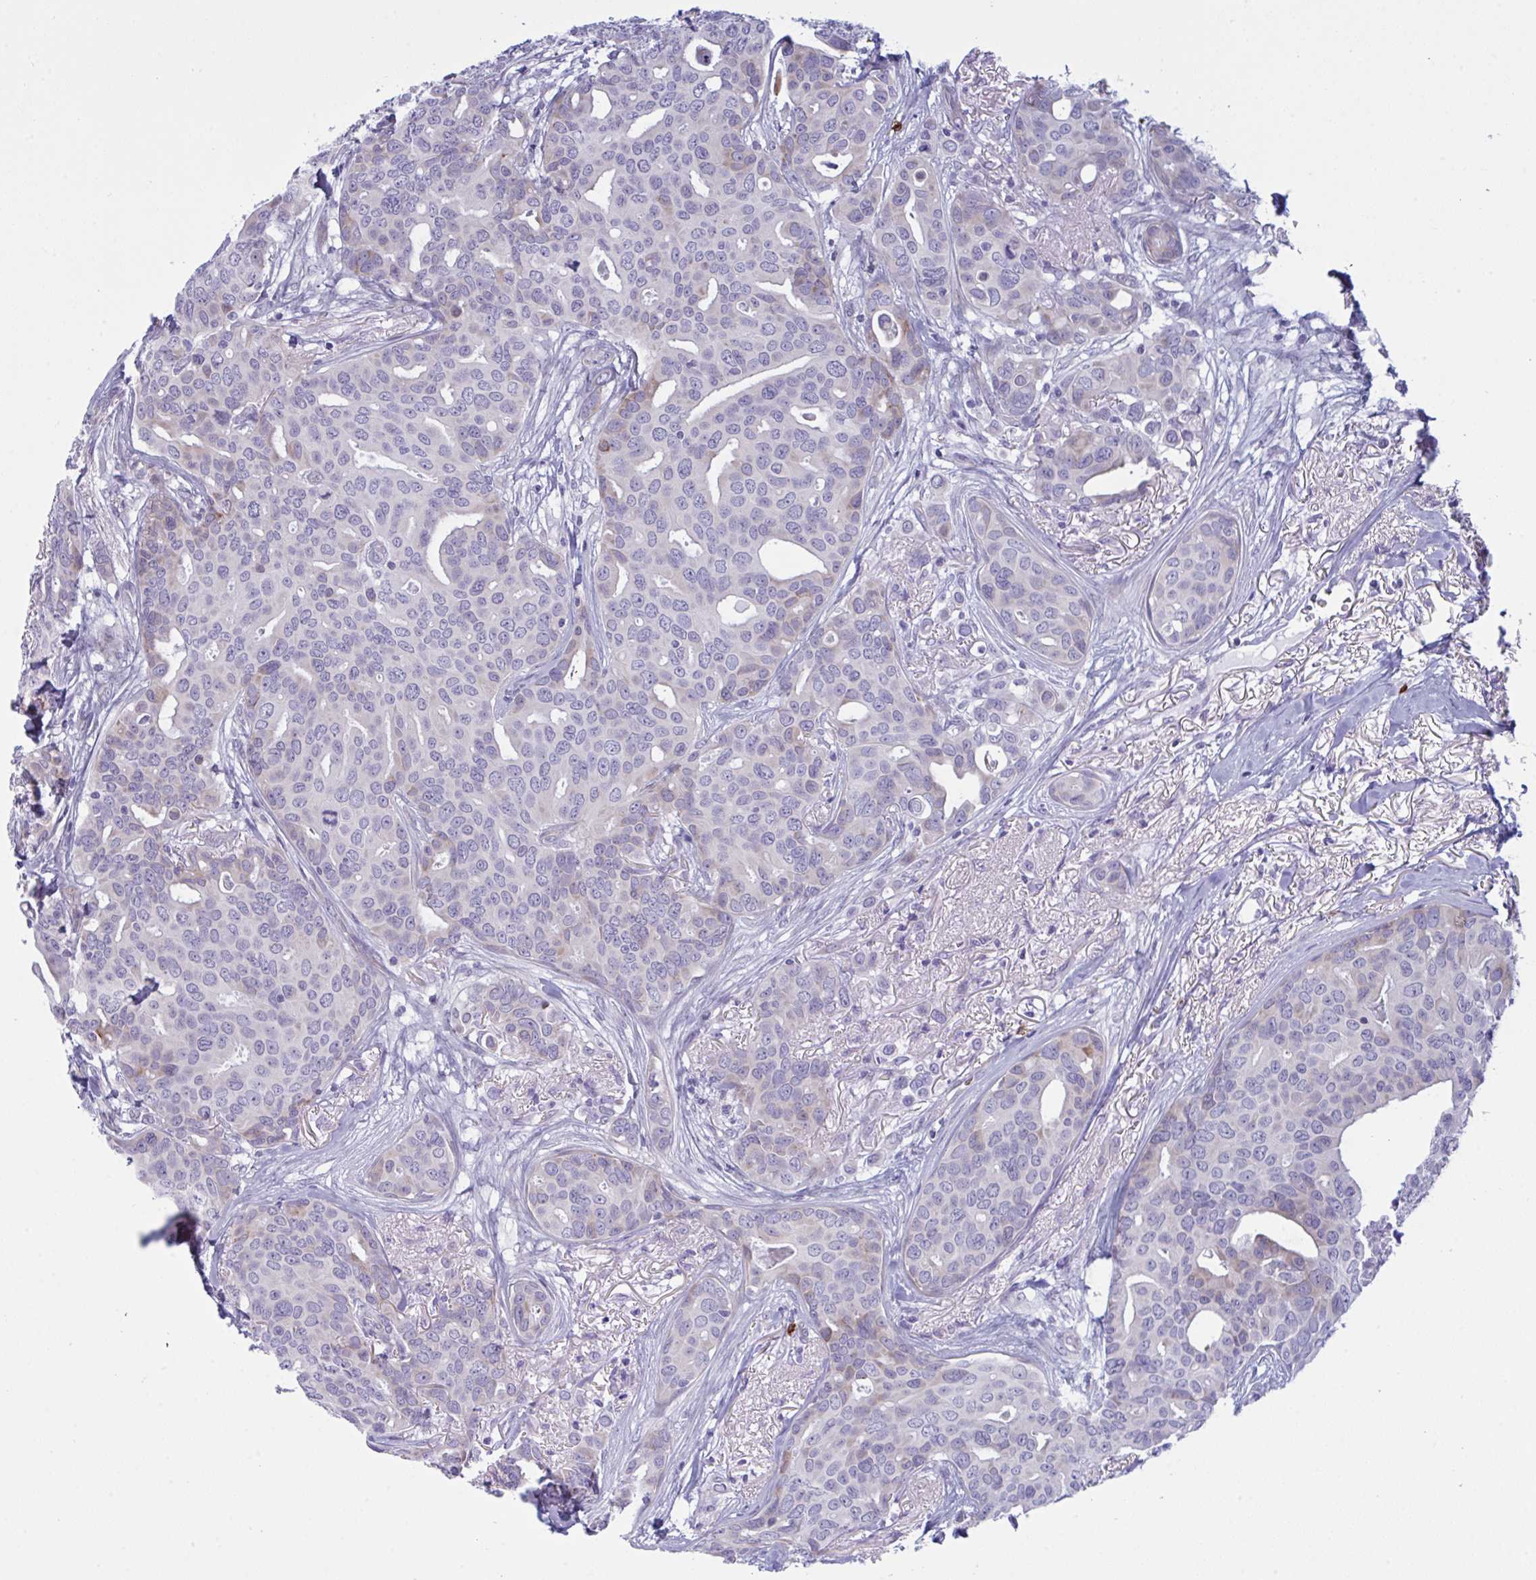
{"staining": {"intensity": "negative", "quantity": "none", "location": "none"}, "tissue": "breast cancer", "cell_type": "Tumor cells", "image_type": "cancer", "snomed": [{"axis": "morphology", "description": "Duct carcinoma"}, {"axis": "topography", "description": "Breast"}], "caption": "Immunohistochemistry micrograph of human breast intraductal carcinoma stained for a protein (brown), which reveals no positivity in tumor cells.", "gene": "ZNF684", "patient": {"sex": "female", "age": 54}}